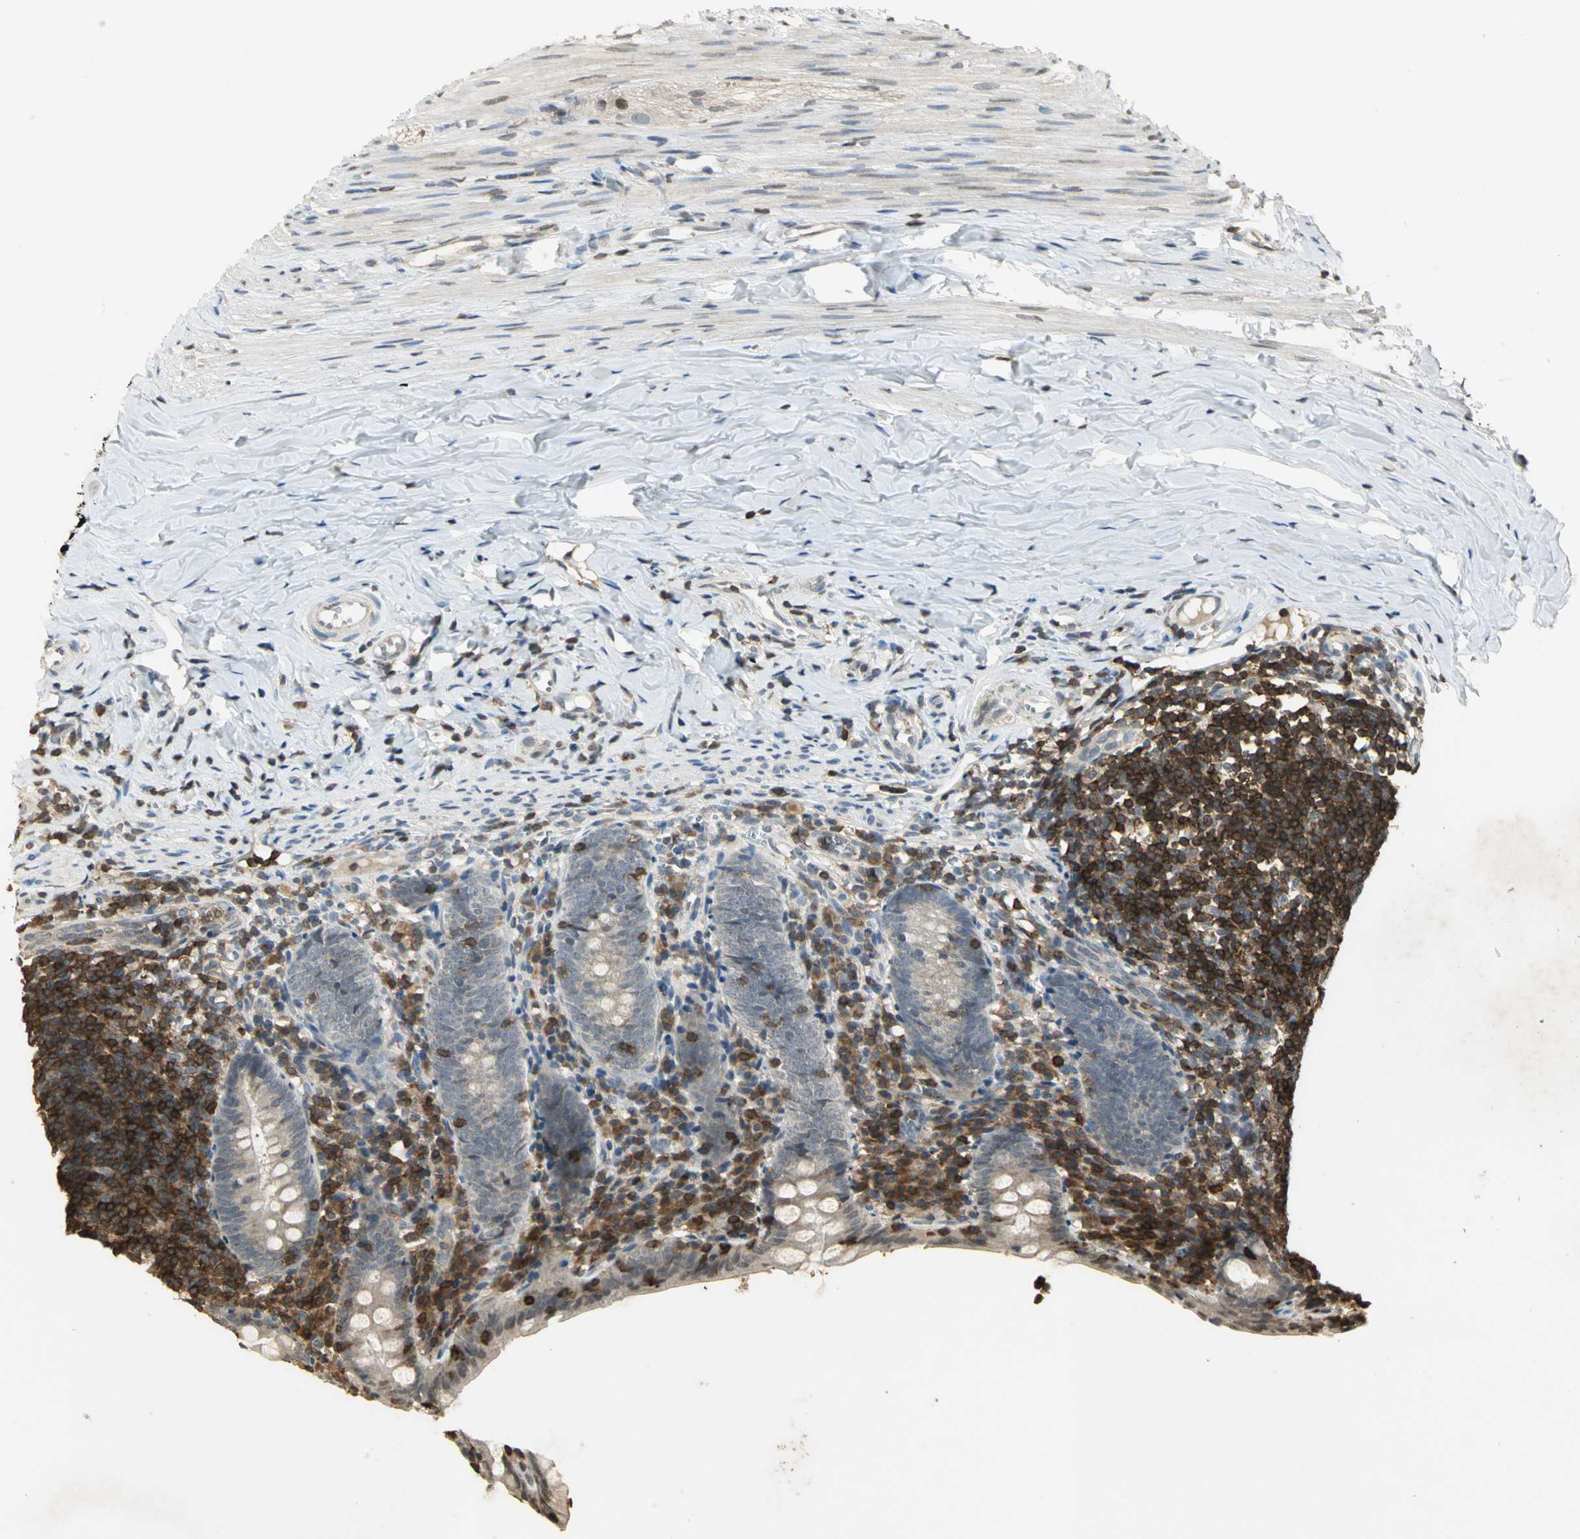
{"staining": {"intensity": "weak", "quantity": "25%-75%", "location": "cytoplasmic/membranous"}, "tissue": "appendix", "cell_type": "Glandular cells", "image_type": "normal", "snomed": [{"axis": "morphology", "description": "Normal tissue, NOS"}, {"axis": "topography", "description": "Appendix"}], "caption": "This micrograph displays benign appendix stained with immunohistochemistry to label a protein in brown. The cytoplasmic/membranous of glandular cells show weak positivity for the protein. Nuclei are counter-stained blue.", "gene": "IL16", "patient": {"sex": "female", "age": 10}}